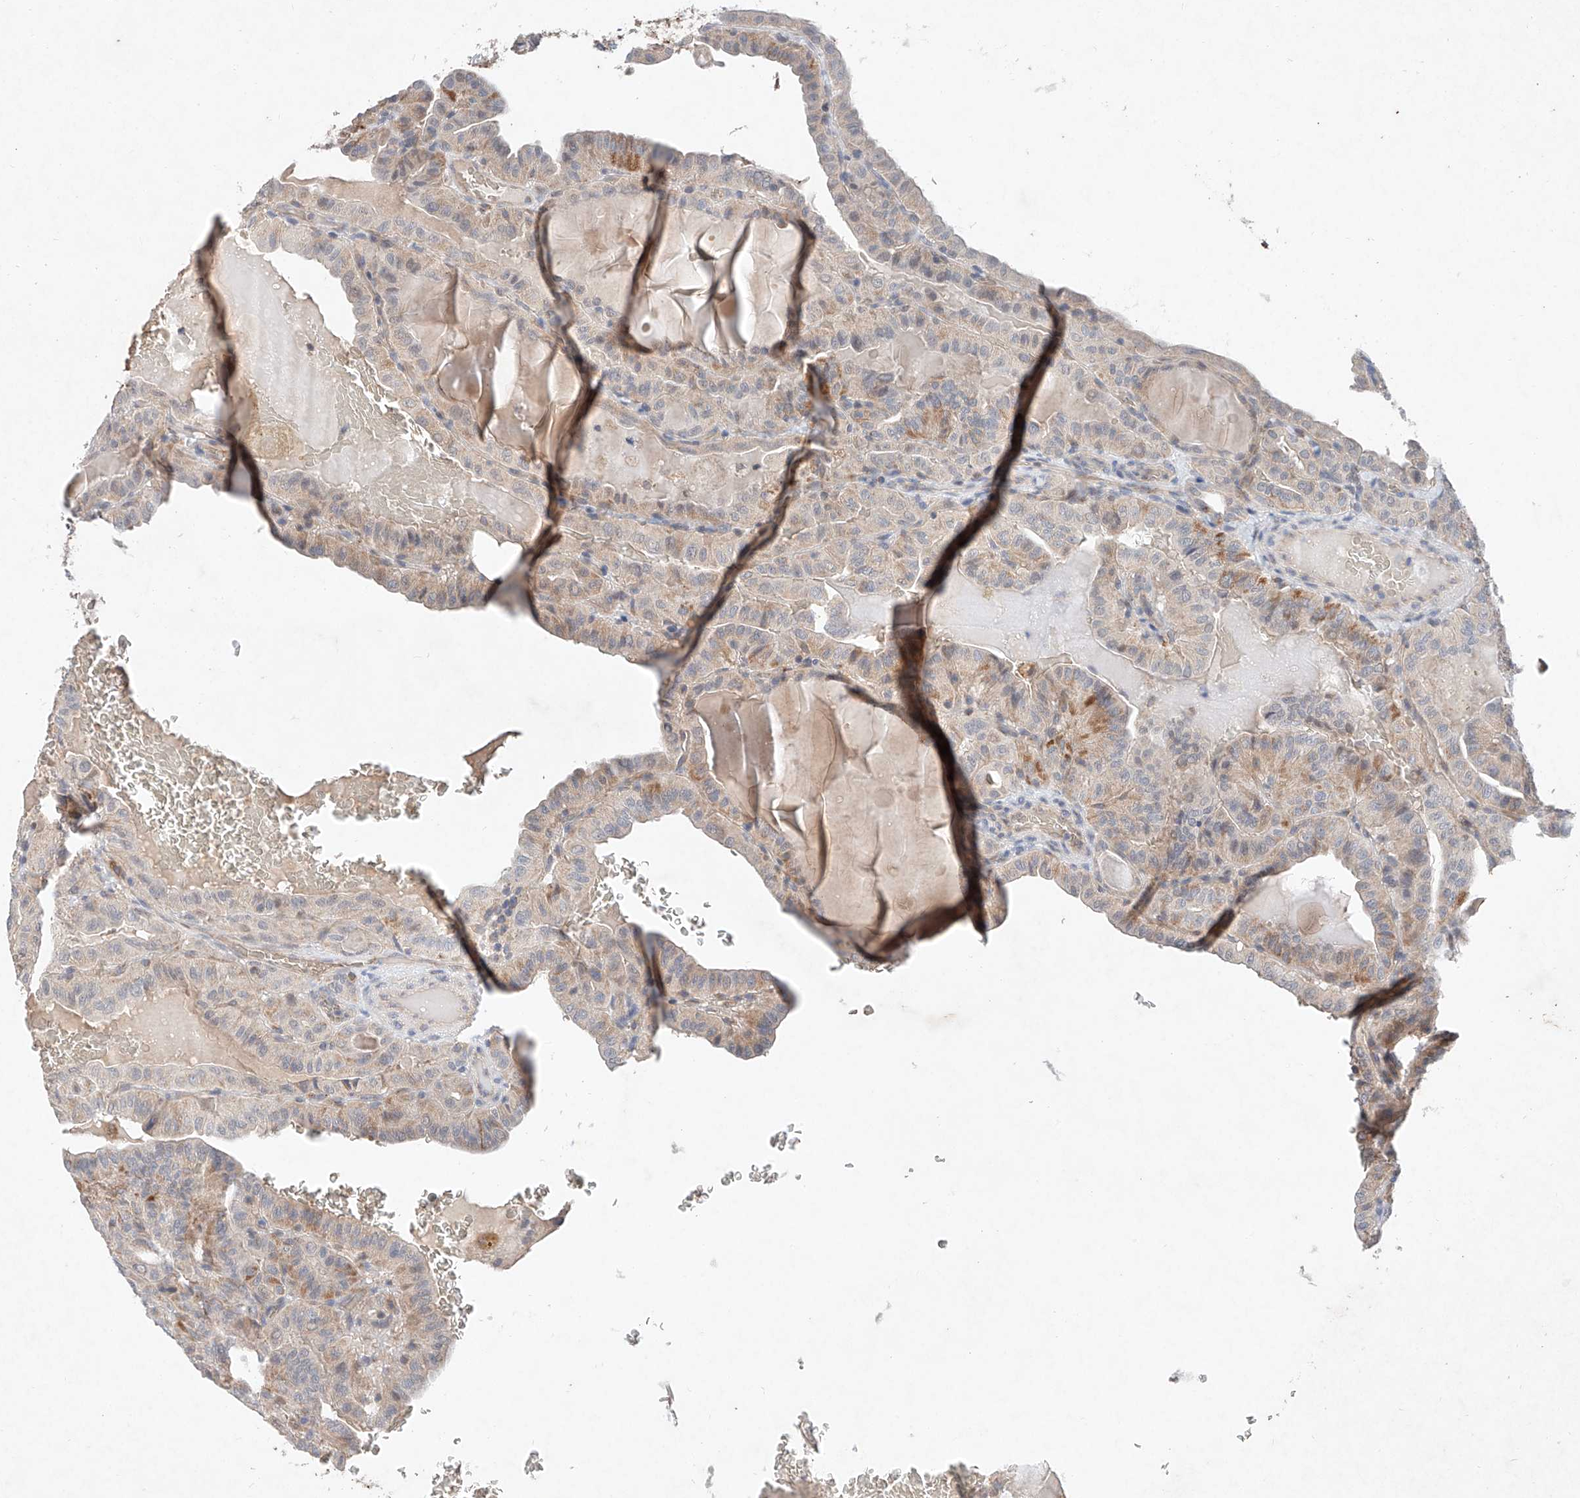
{"staining": {"intensity": "moderate", "quantity": "25%-75%", "location": "cytoplasmic/membranous"}, "tissue": "thyroid cancer", "cell_type": "Tumor cells", "image_type": "cancer", "snomed": [{"axis": "morphology", "description": "Papillary adenocarcinoma, NOS"}, {"axis": "topography", "description": "Thyroid gland"}], "caption": "Immunohistochemical staining of human papillary adenocarcinoma (thyroid) shows medium levels of moderate cytoplasmic/membranous positivity in about 25%-75% of tumor cells. Ihc stains the protein in brown and the nuclei are stained blue.", "gene": "FASTK", "patient": {"sex": "male", "age": 77}}